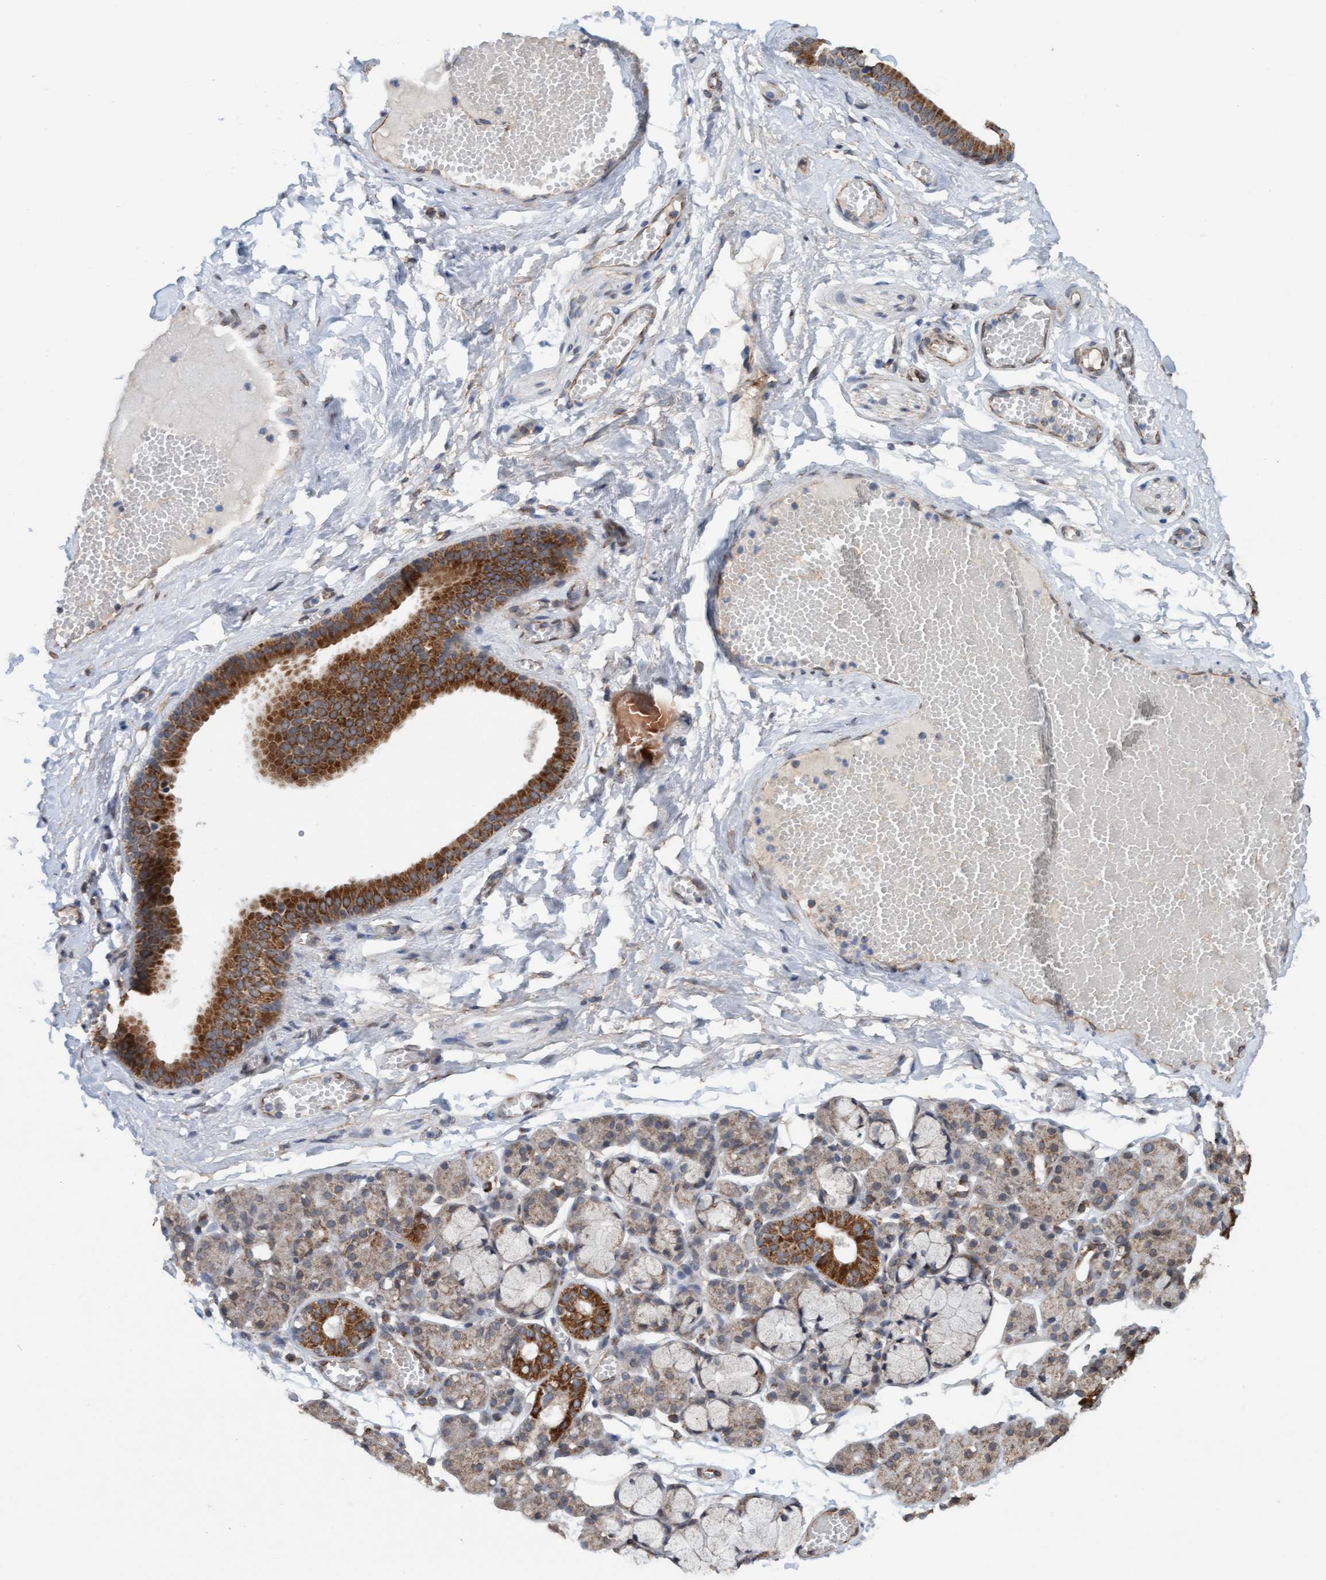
{"staining": {"intensity": "moderate", "quantity": "25%-75%", "location": "cytoplasmic/membranous"}, "tissue": "salivary gland", "cell_type": "Glandular cells", "image_type": "normal", "snomed": [{"axis": "morphology", "description": "Normal tissue, NOS"}, {"axis": "topography", "description": "Salivary gland"}], "caption": "The image displays immunohistochemical staining of benign salivary gland. There is moderate cytoplasmic/membranous staining is identified in approximately 25%-75% of glandular cells.", "gene": "MRPS23", "patient": {"sex": "male", "age": 63}}